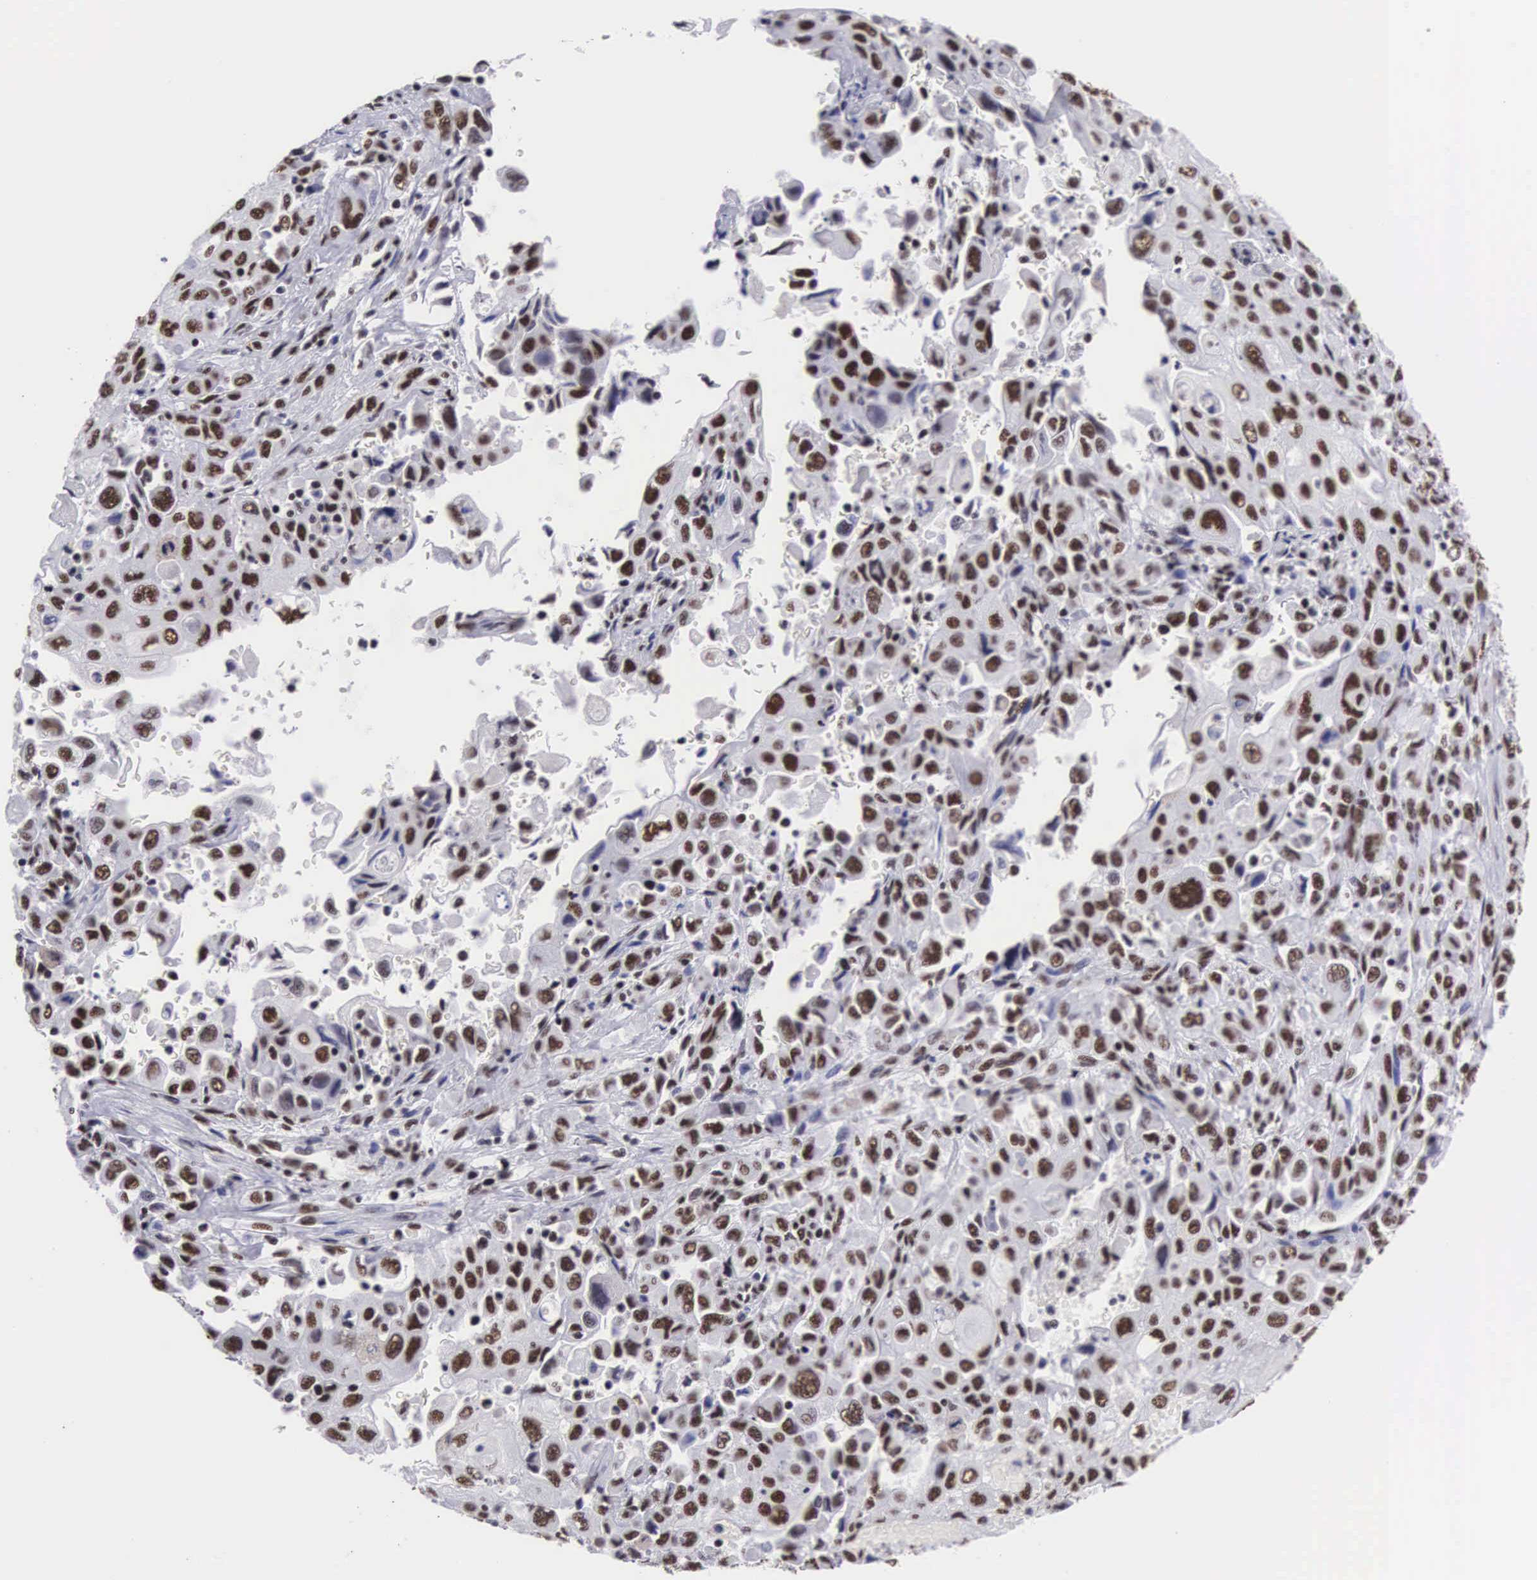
{"staining": {"intensity": "moderate", "quantity": ">75%", "location": "nuclear"}, "tissue": "pancreatic cancer", "cell_type": "Tumor cells", "image_type": "cancer", "snomed": [{"axis": "morphology", "description": "Adenocarcinoma, NOS"}, {"axis": "topography", "description": "Pancreas"}], "caption": "High-power microscopy captured an IHC micrograph of pancreatic cancer, revealing moderate nuclear expression in about >75% of tumor cells.", "gene": "SF3A1", "patient": {"sex": "male", "age": 70}}